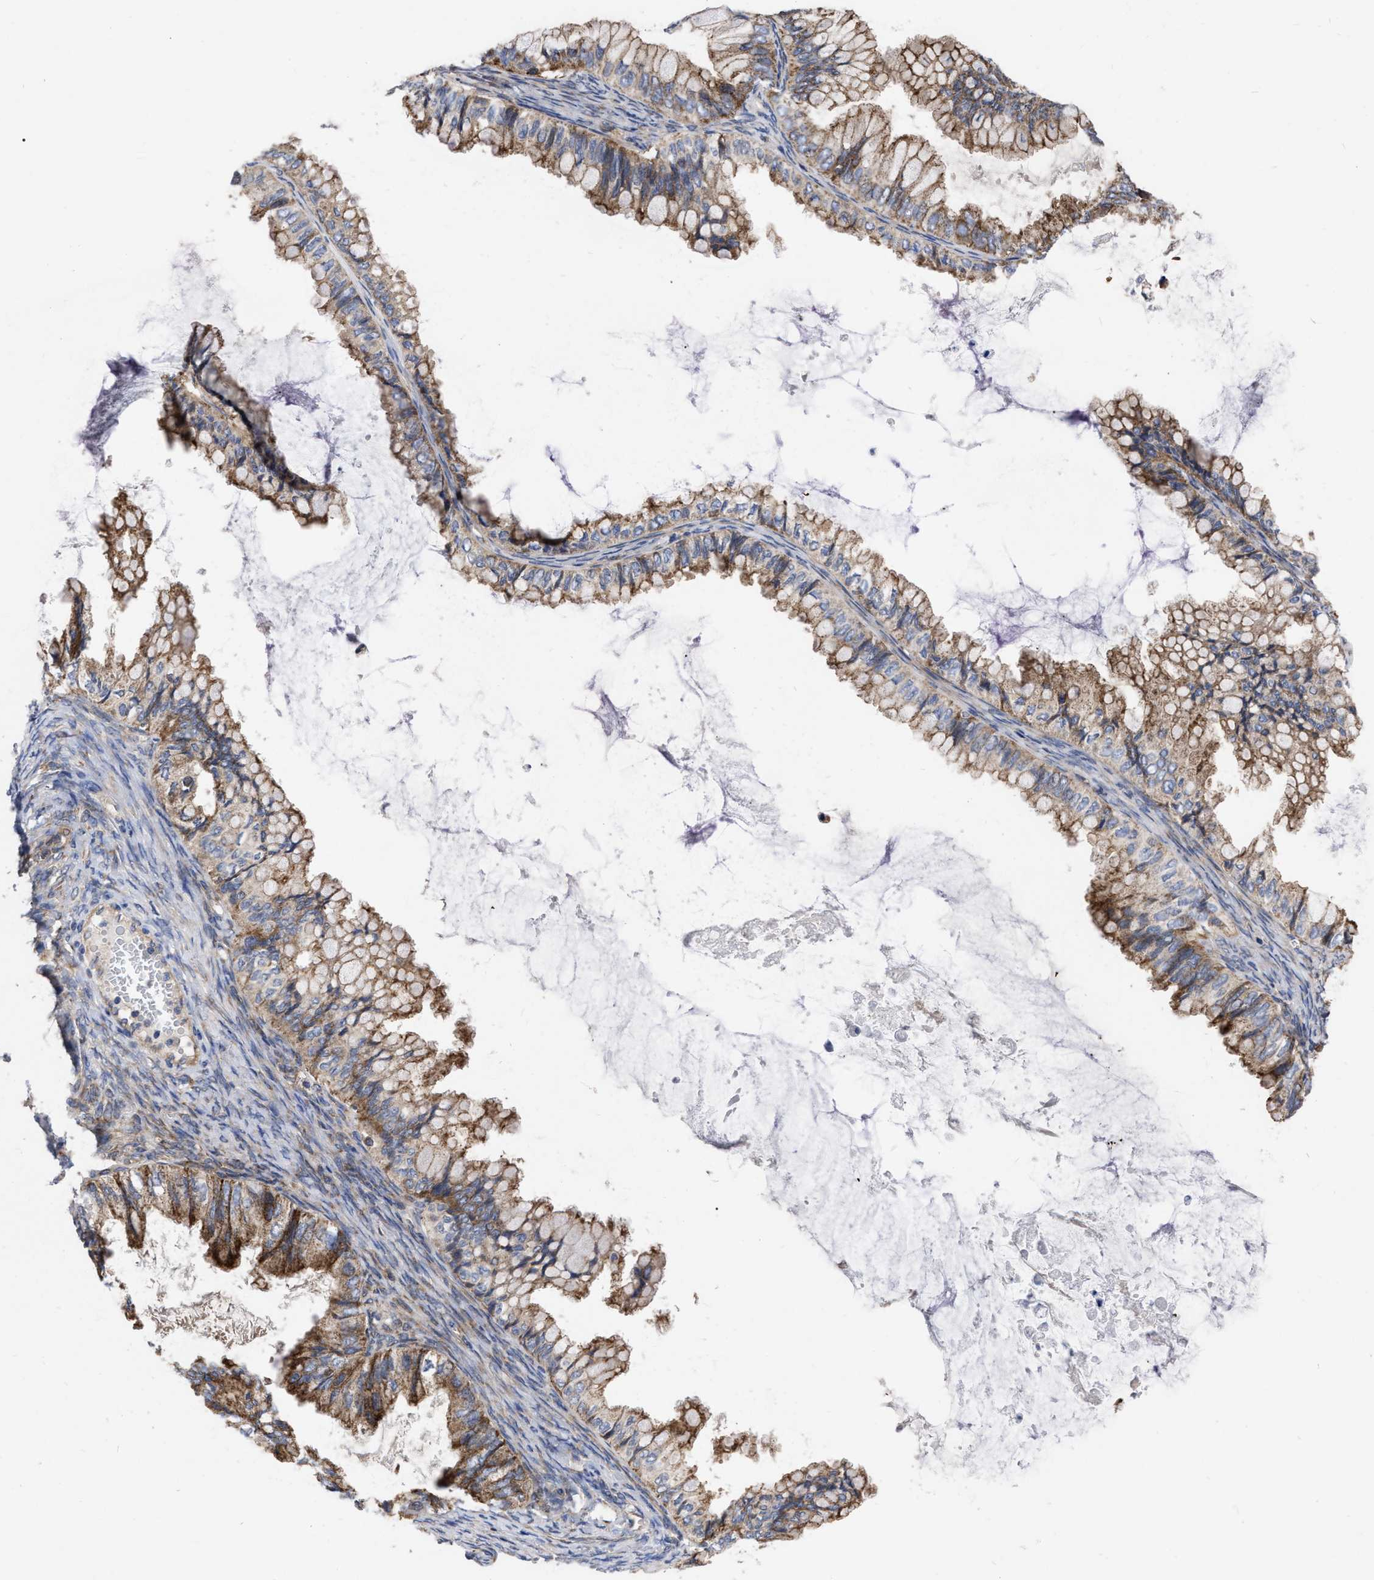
{"staining": {"intensity": "moderate", "quantity": ">75%", "location": "cytoplasmic/membranous"}, "tissue": "ovarian cancer", "cell_type": "Tumor cells", "image_type": "cancer", "snomed": [{"axis": "morphology", "description": "Cystadenocarcinoma, mucinous, NOS"}, {"axis": "topography", "description": "Ovary"}], "caption": "Ovarian cancer (mucinous cystadenocarcinoma) tissue demonstrates moderate cytoplasmic/membranous staining in about >75% of tumor cells", "gene": "CDKN2C", "patient": {"sex": "female", "age": 80}}